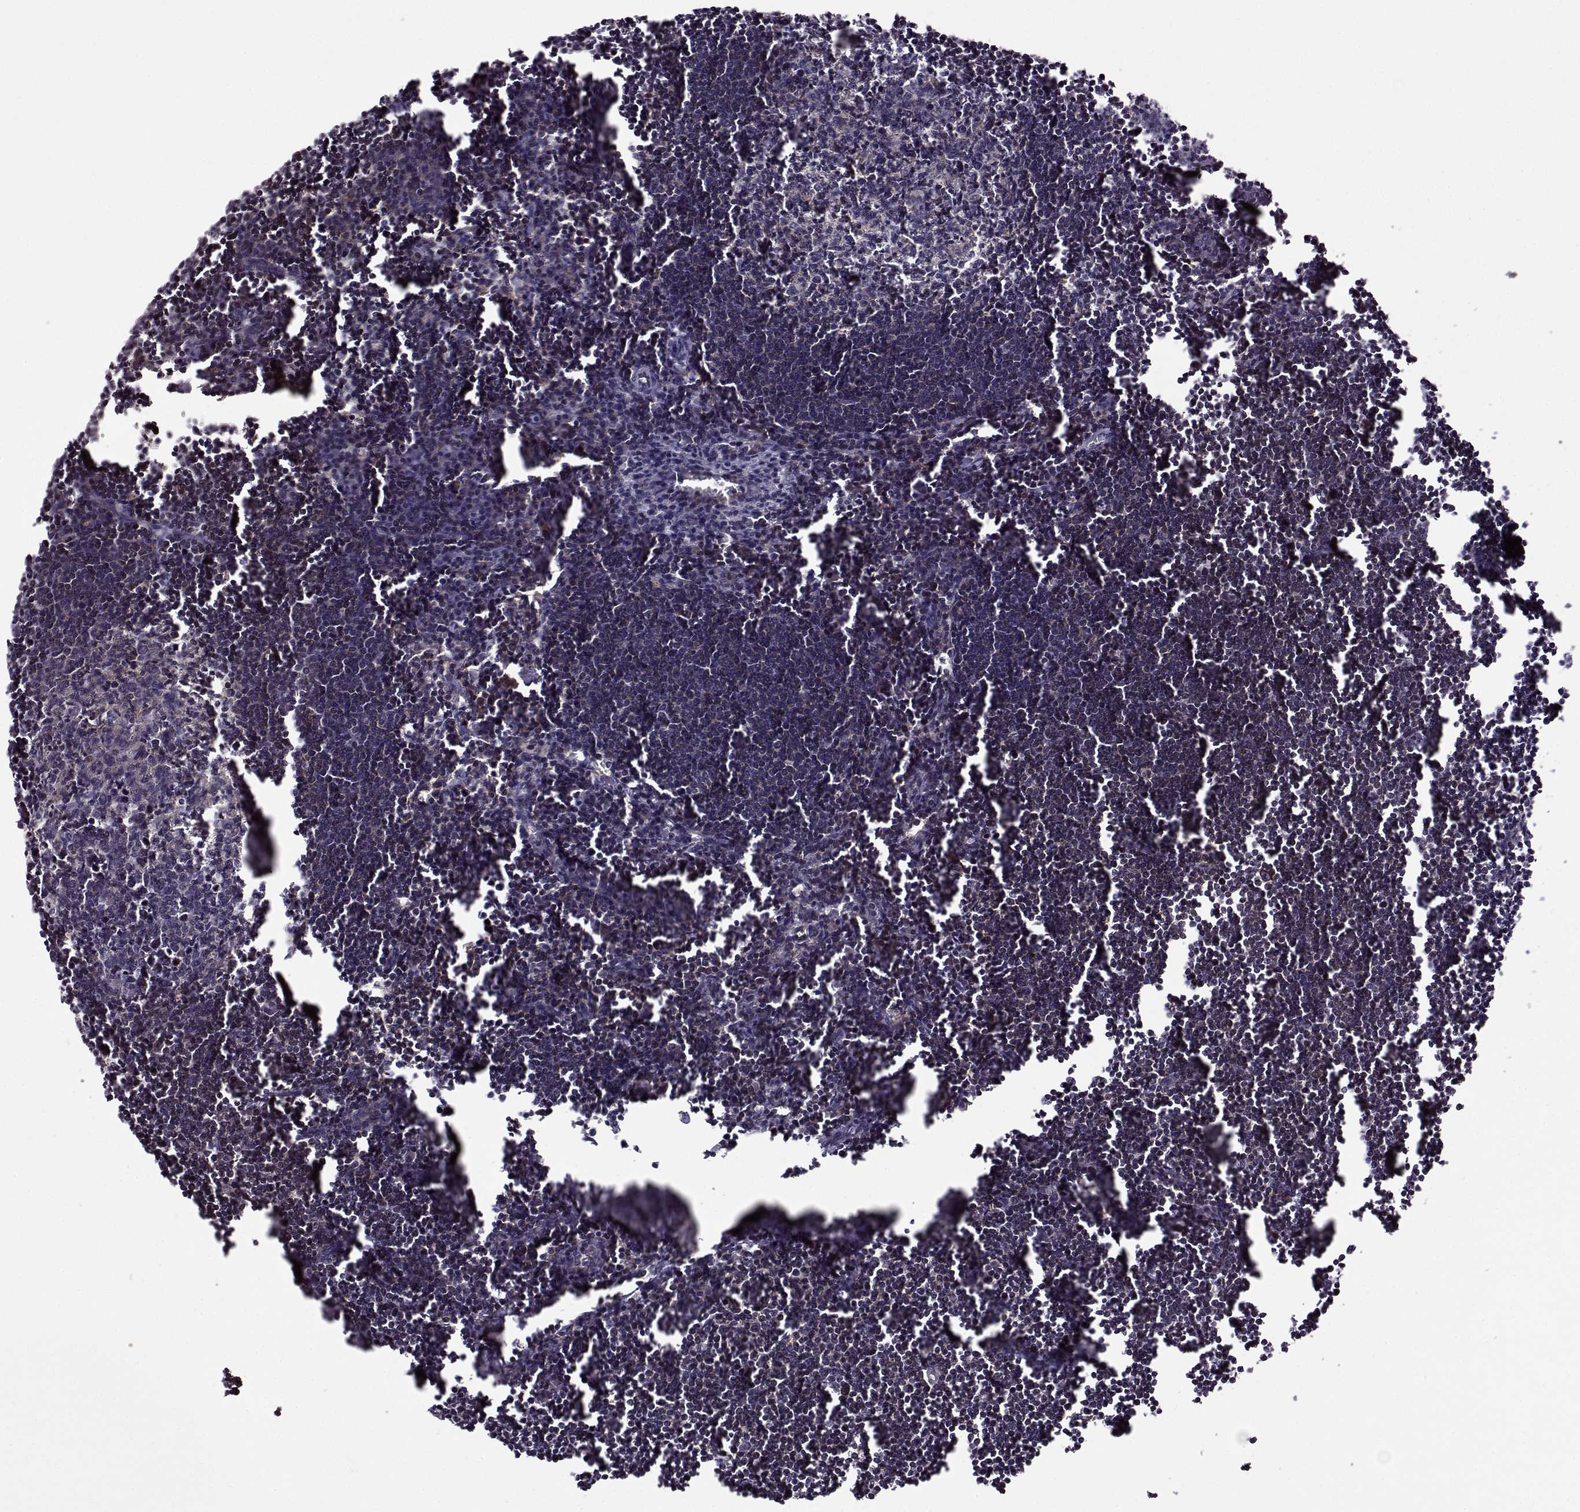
{"staining": {"intensity": "moderate", "quantity": ">75%", "location": "cytoplasmic/membranous"}, "tissue": "lymph node", "cell_type": "Non-germinal center cells", "image_type": "normal", "snomed": [{"axis": "morphology", "description": "Normal tissue, NOS"}, {"axis": "topography", "description": "Lymph node"}], "caption": "The immunohistochemical stain labels moderate cytoplasmic/membranous staining in non-germinal center cells of normal lymph node. Ihc stains the protein in brown and the nuclei are stained blue.", "gene": "URI1", "patient": {"sex": "male", "age": 55}}